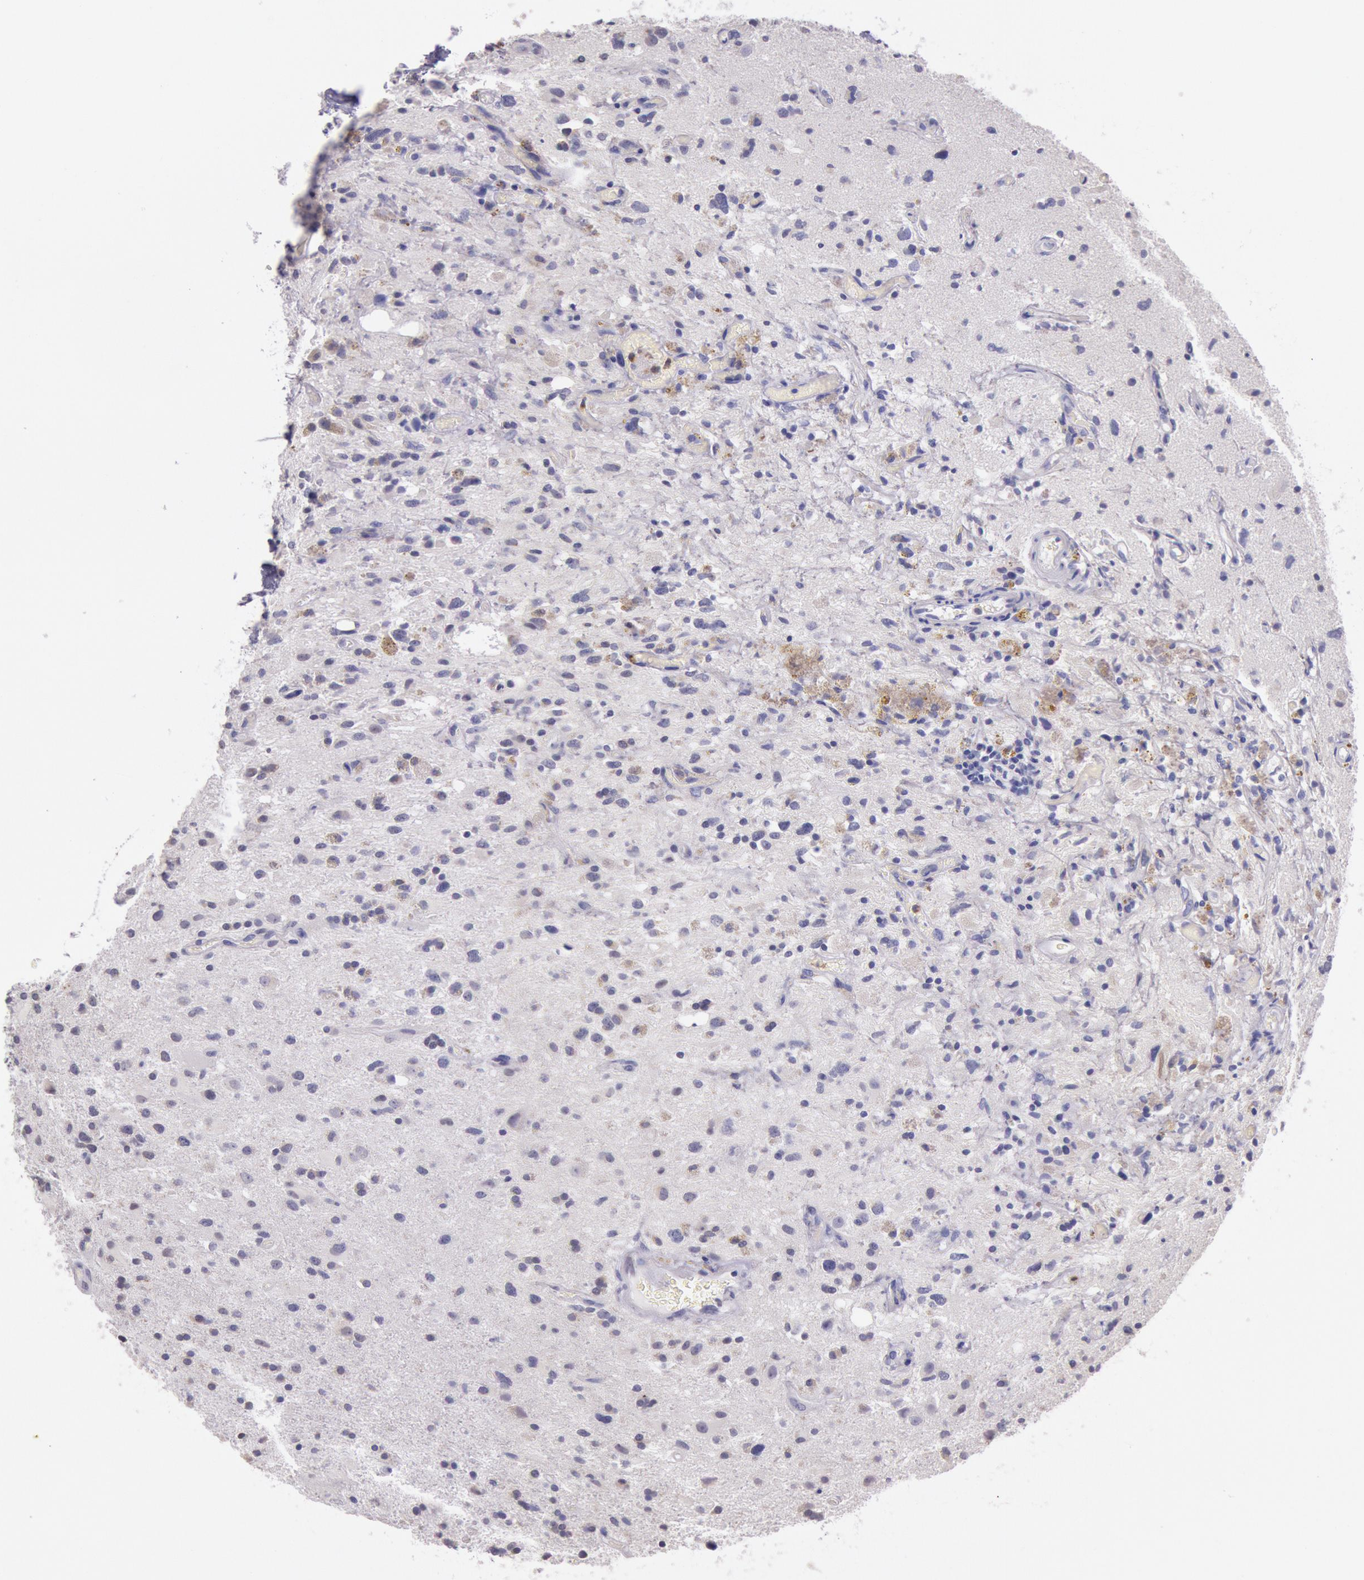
{"staining": {"intensity": "negative", "quantity": "none", "location": "none"}, "tissue": "glioma", "cell_type": "Tumor cells", "image_type": "cancer", "snomed": [{"axis": "morphology", "description": "Glioma, malignant, High grade"}, {"axis": "topography", "description": "Brain"}], "caption": "DAB (3,3'-diaminobenzidine) immunohistochemical staining of human malignant glioma (high-grade) demonstrates no significant positivity in tumor cells.", "gene": "KDM6A", "patient": {"sex": "male", "age": 48}}